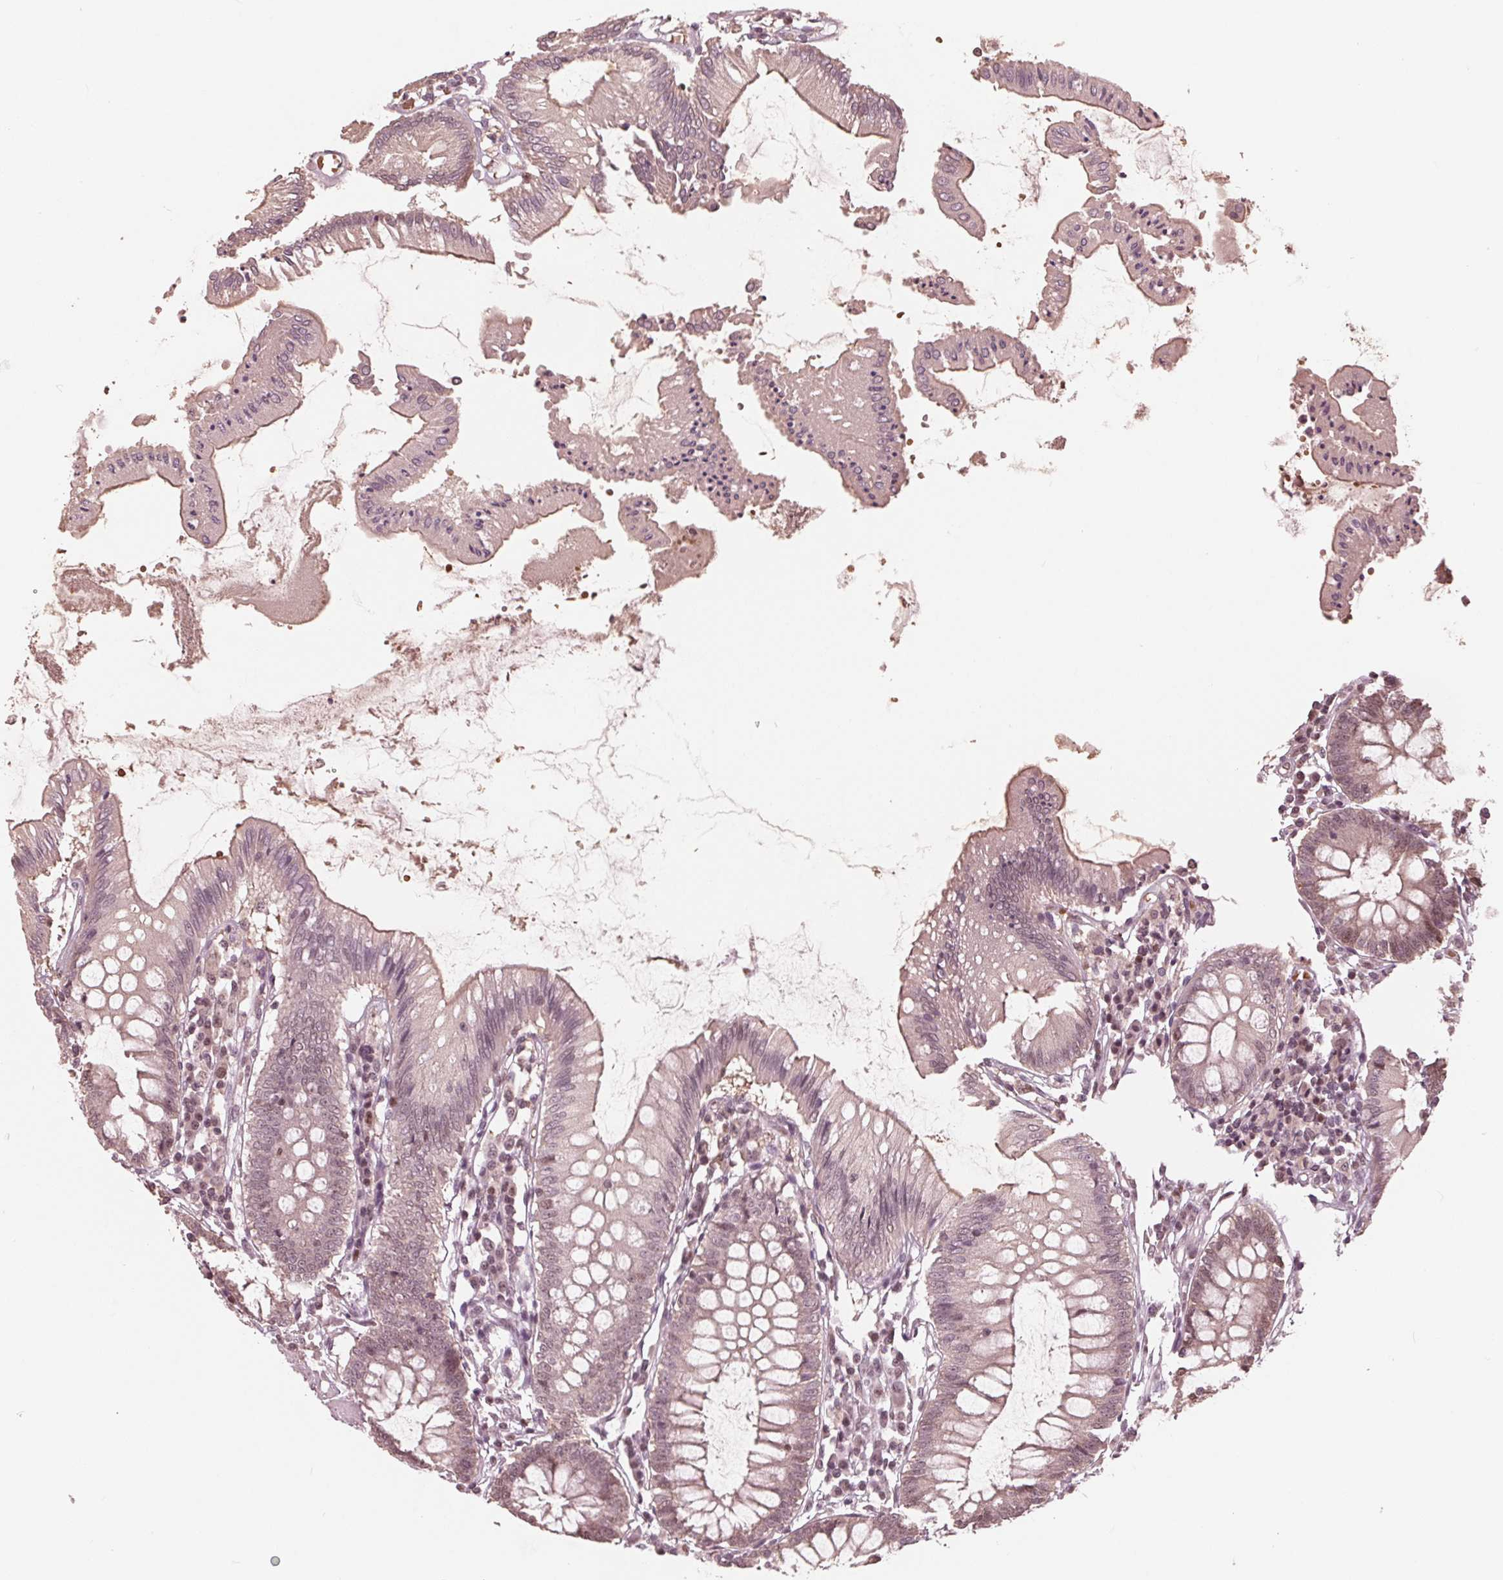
{"staining": {"intensity": "weak", "quantity": "25%-75%", "location": "nuclear"}, "tissue": "colon", "cell_type": "Endothelial cells", "image_type": "normal", "snomed": [{"axis": "morphology", "description": "Normal tissue, NOS"}, {"axis": "morphology", "description": "Adenocarcinoma, NOS"}, {"axis": "topography", "description": "Colon"}], "caption": "IHC (DAB (3,3'-diaminobenzidine)) staining of benign human colon displays weak nuclear protein expression in about 25%-75% of endothelial cells.", "gene": "HIRIP3", "patient": {"sex": "male", "age": 83}}